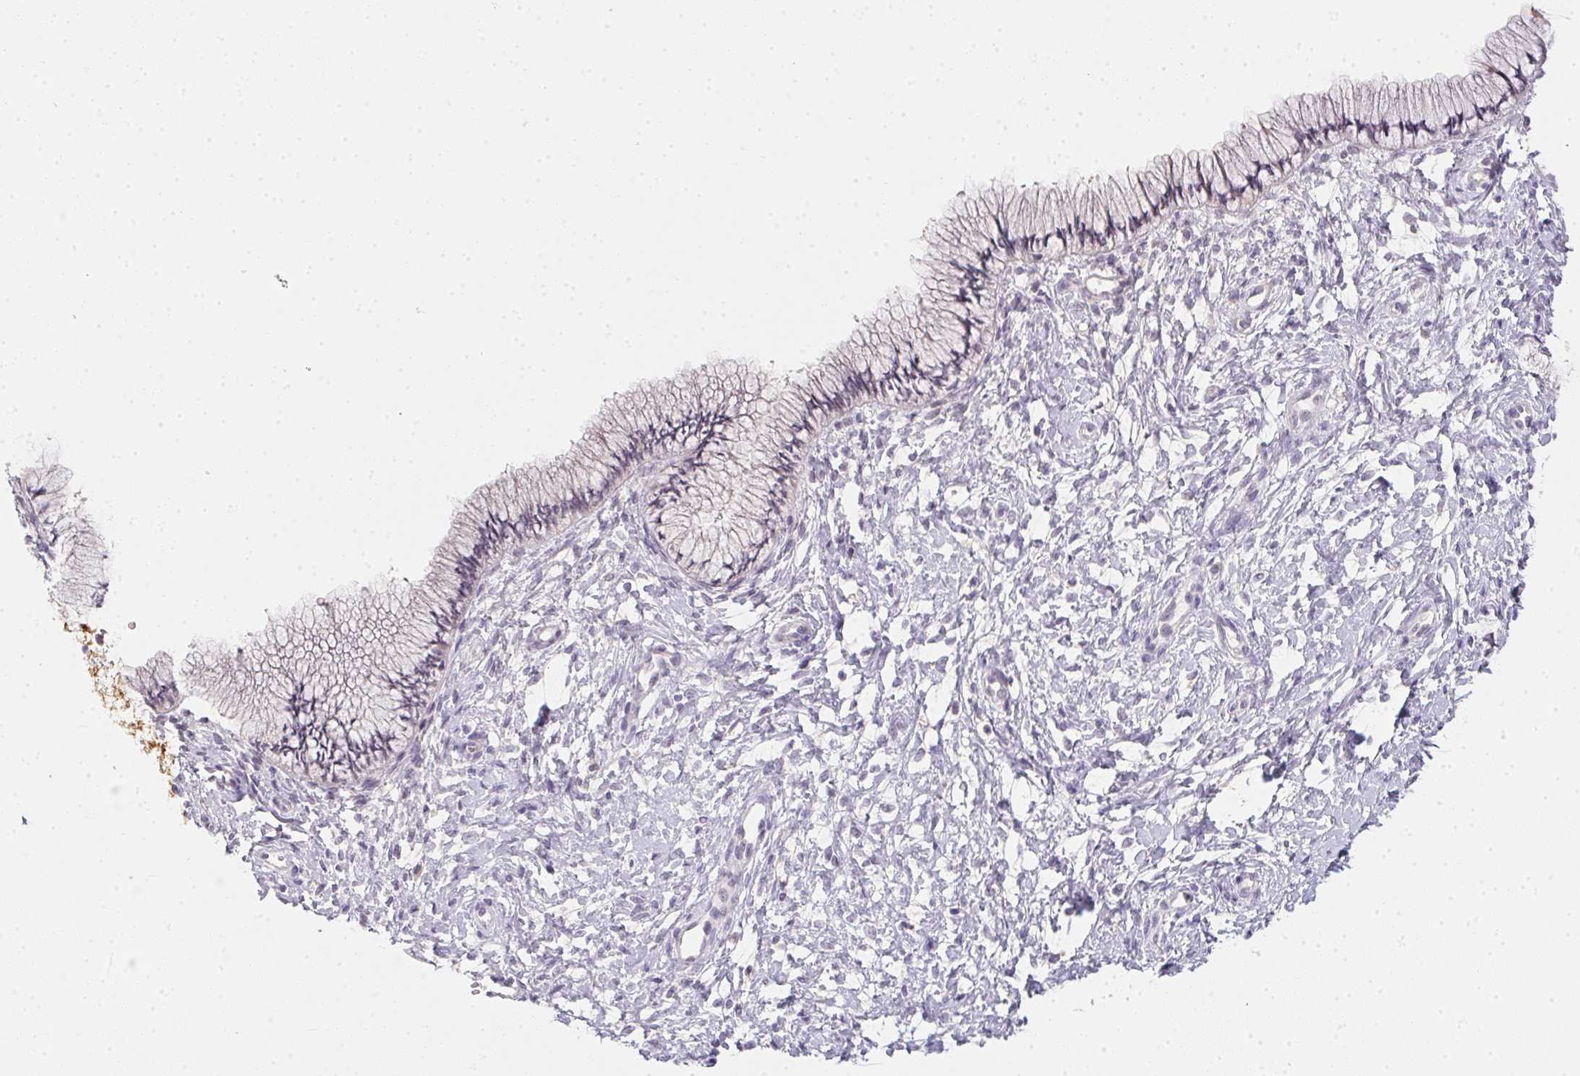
{"staining": {"intensity": "negative", "quantity": "none", "location": "none"}, "tissue": "cervix", "cell_type": "Glandular cells", "image_type": "normal", "snomed": [{"axis": "morphology", "description": "Normal tissue, NOS"}, {"axis": "topography", "description": "Cervix"}], "caption": "This photomicrograph is of benign cervix stained with IHC to label a protein in brown with the nuclei are counter-stained blue. There is no expression in glandular cells. (Brightfield microscopy of DAB immunohistochemistry (IHC) at high magnification).", "gene": "ZBBX", "patient": {"sex": "female", "age": 37}}